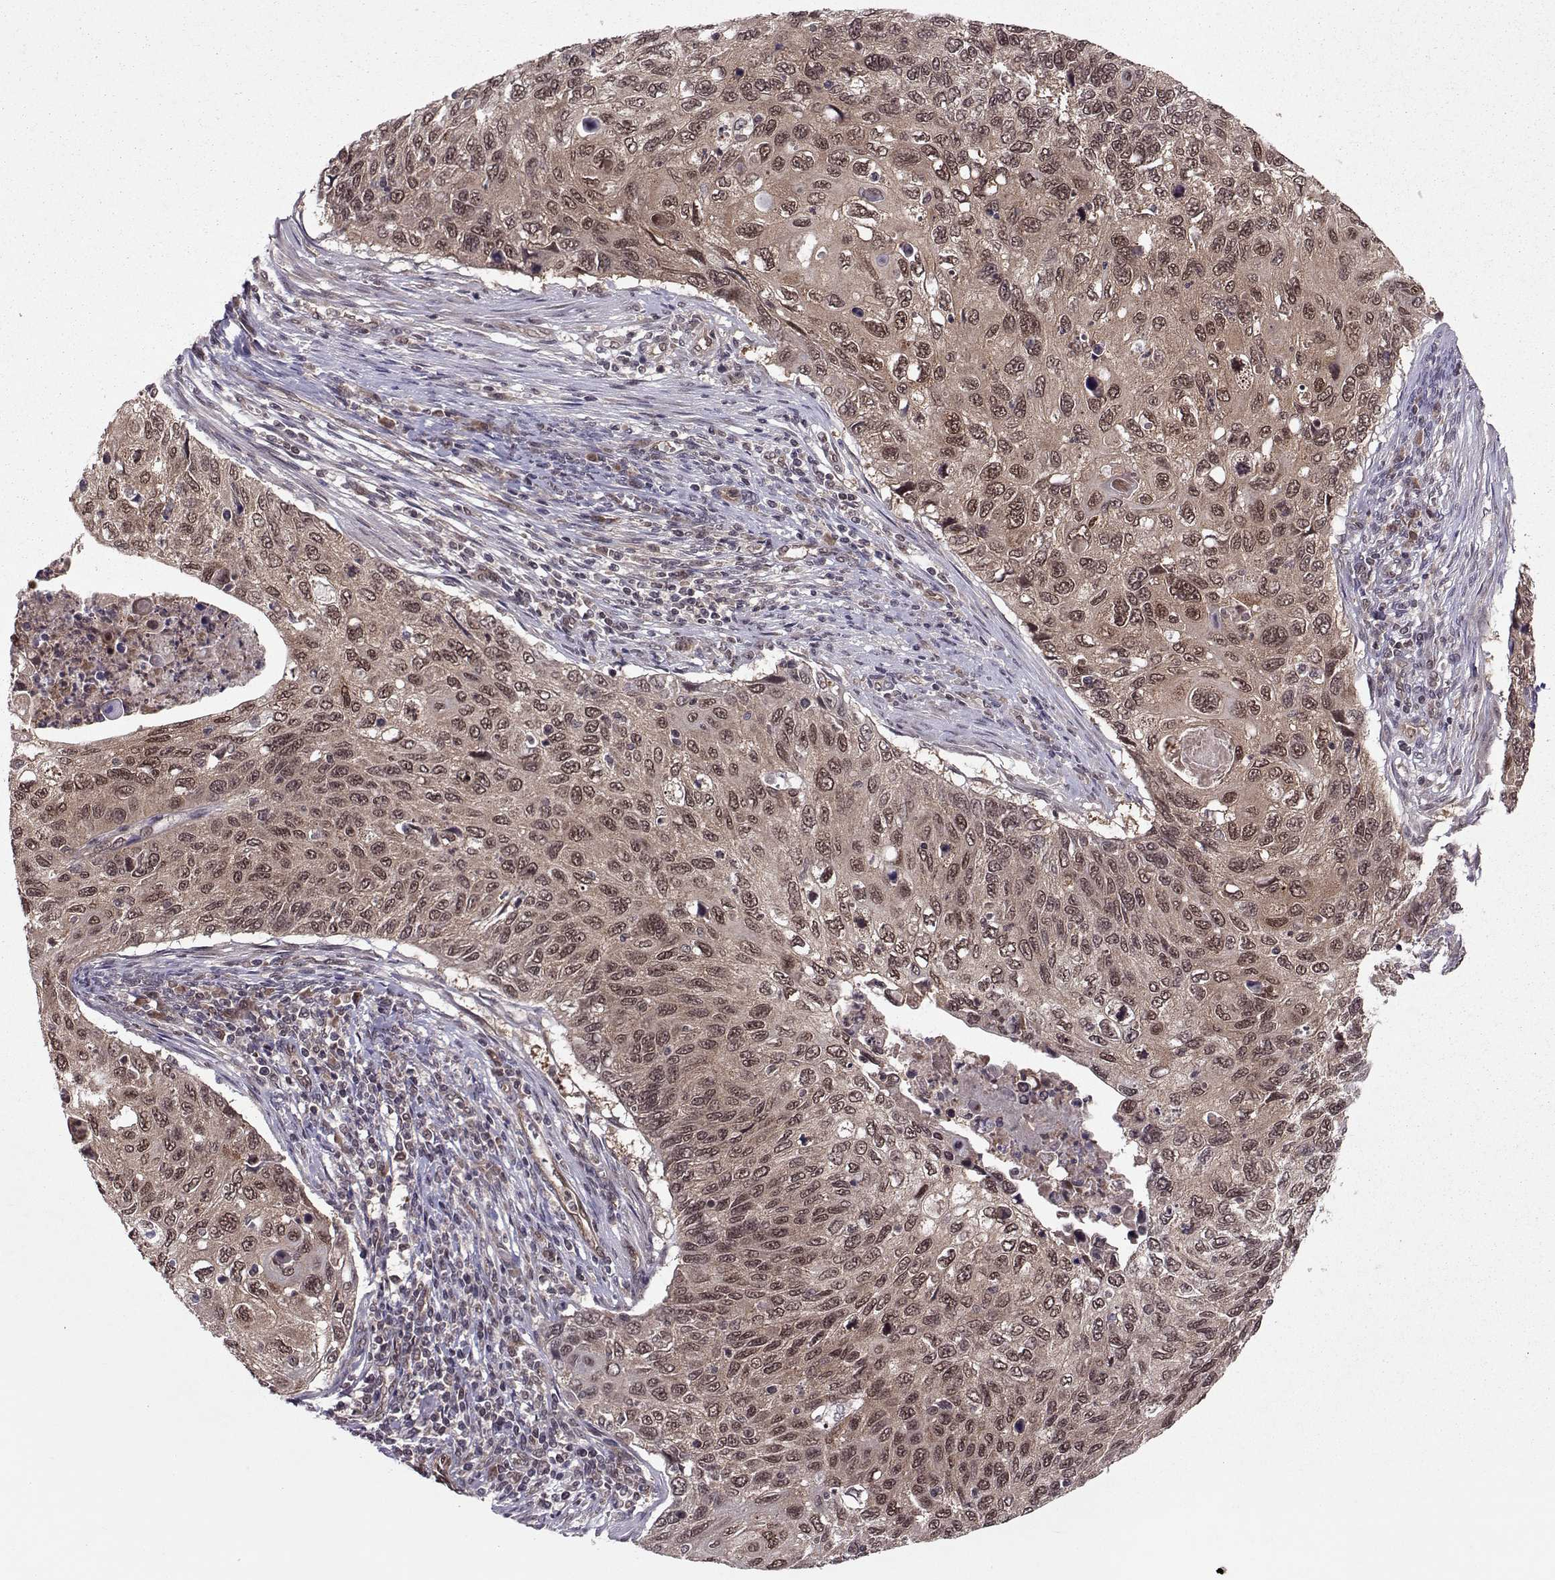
{"staining": {"intensity": "weak", "quantity": ">75%", "location": "cytoplasmic/membranous,nuclear"}, "tissue": "cervical cancer", "cell_type": "Tumor cells", "image_type": "cancer", "snomed": [{"axis": "morphology", "description": "Squamous cell carcinoma, NOS"}, {"axis": "topography", "description": "Cervix"}], "caption": "A photomicrograph showing weak cytoplasmic/membranous and nuclear positivity in approximately >75% of tumor cells in cervical squamous cell carcinoma, as visualized by brown immunohistochemical staining.", "gene": "PPP2R2A", "patient": {"sex": "female", "age": 70}}